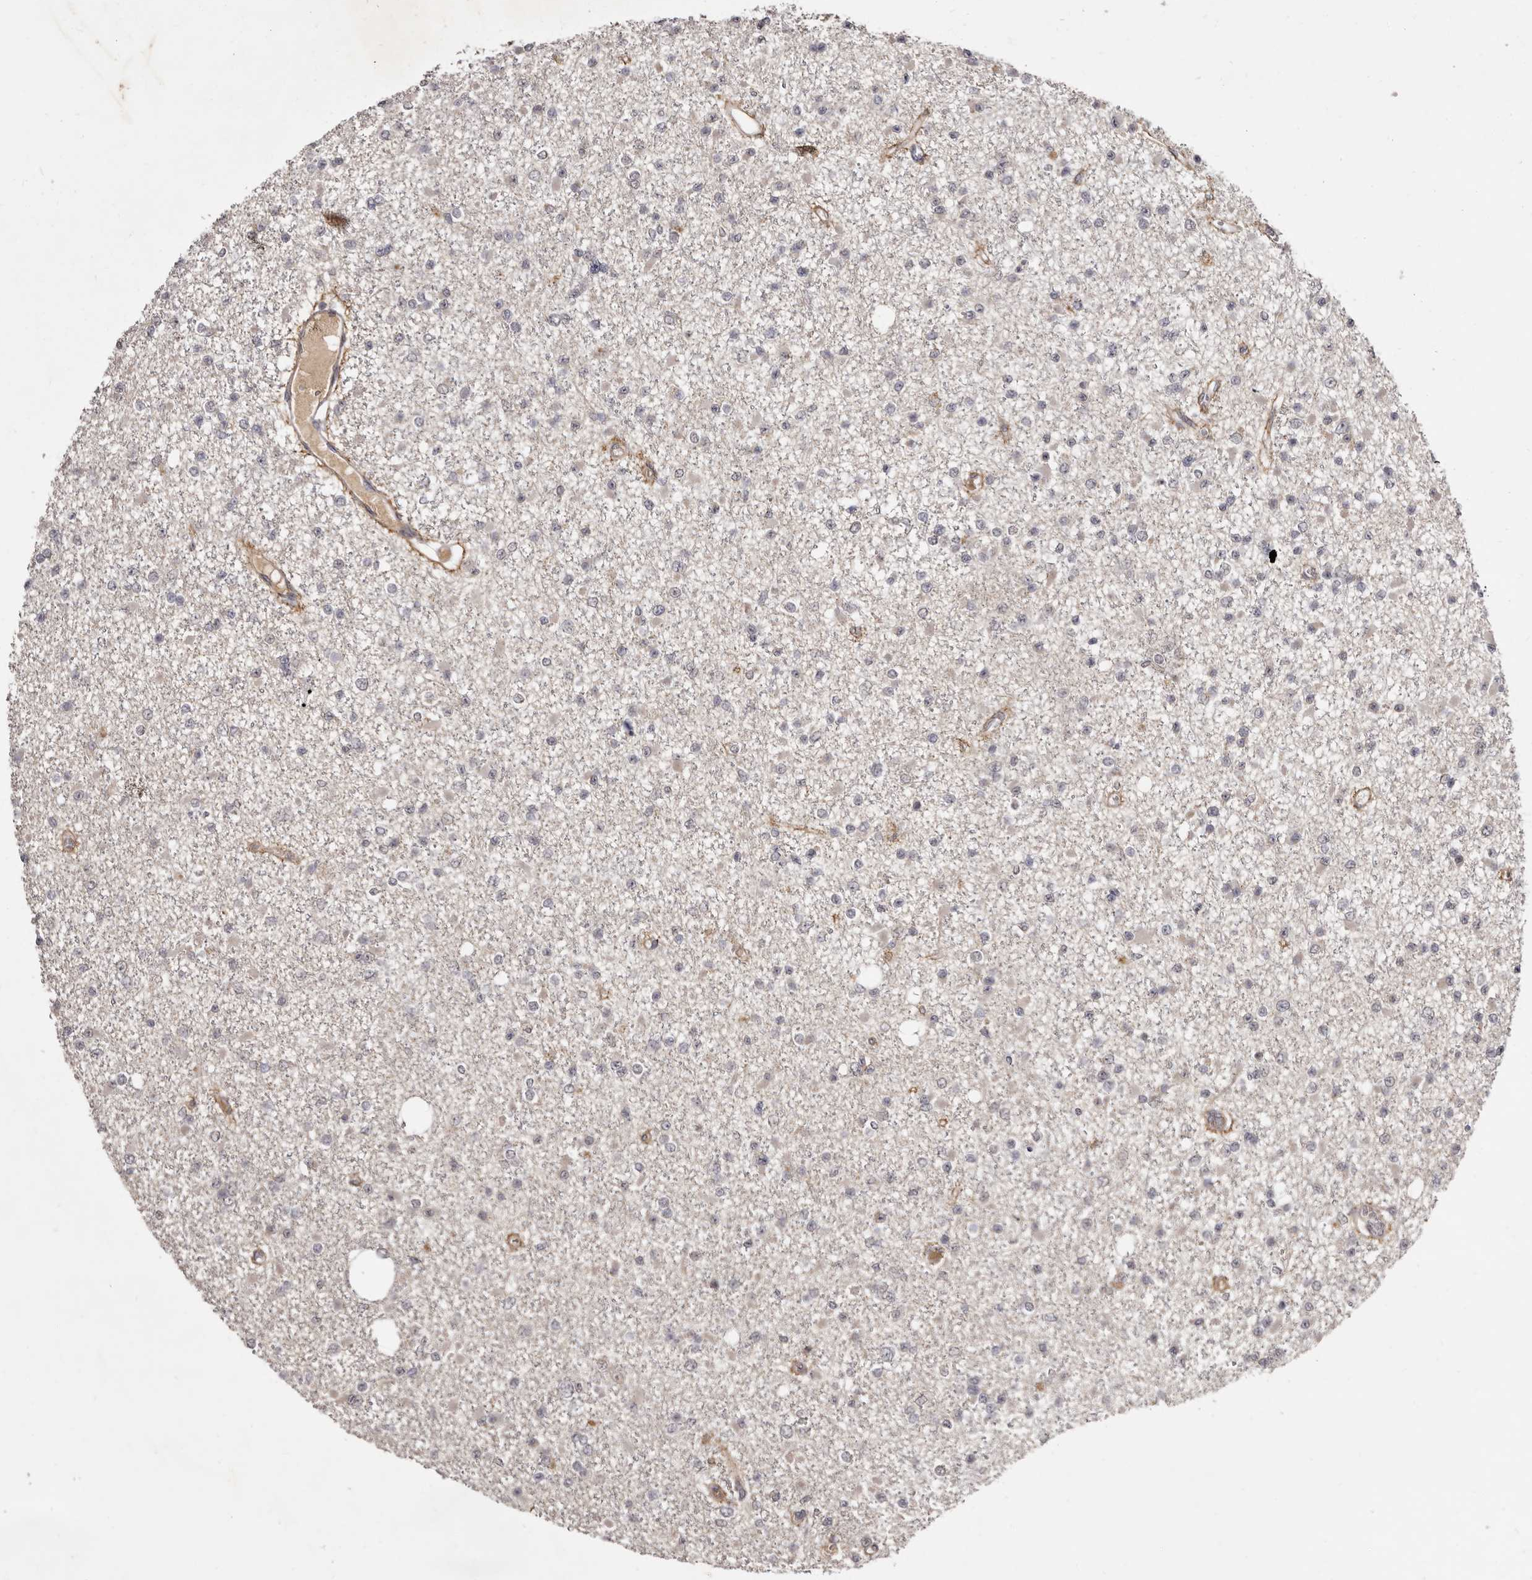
{"staining": {"intensity": "negative", "quantity": "none", "location": "none"}, "tissue": "glioma", "cell_type": "Tumor cells", "image_type": "cancer", "snomed": [{"axis": "morphology", "description": "Glioma, malignant, Low grade"}, {"axis": "topography", "description": "Brain"}], "caption": "DAB immunohistochemical staining of human malignant glioma (low-grade) displays no significant expression in tumor cells.", "gene": "ZNF326", "patient": {"sex": "female", "age": 22}}